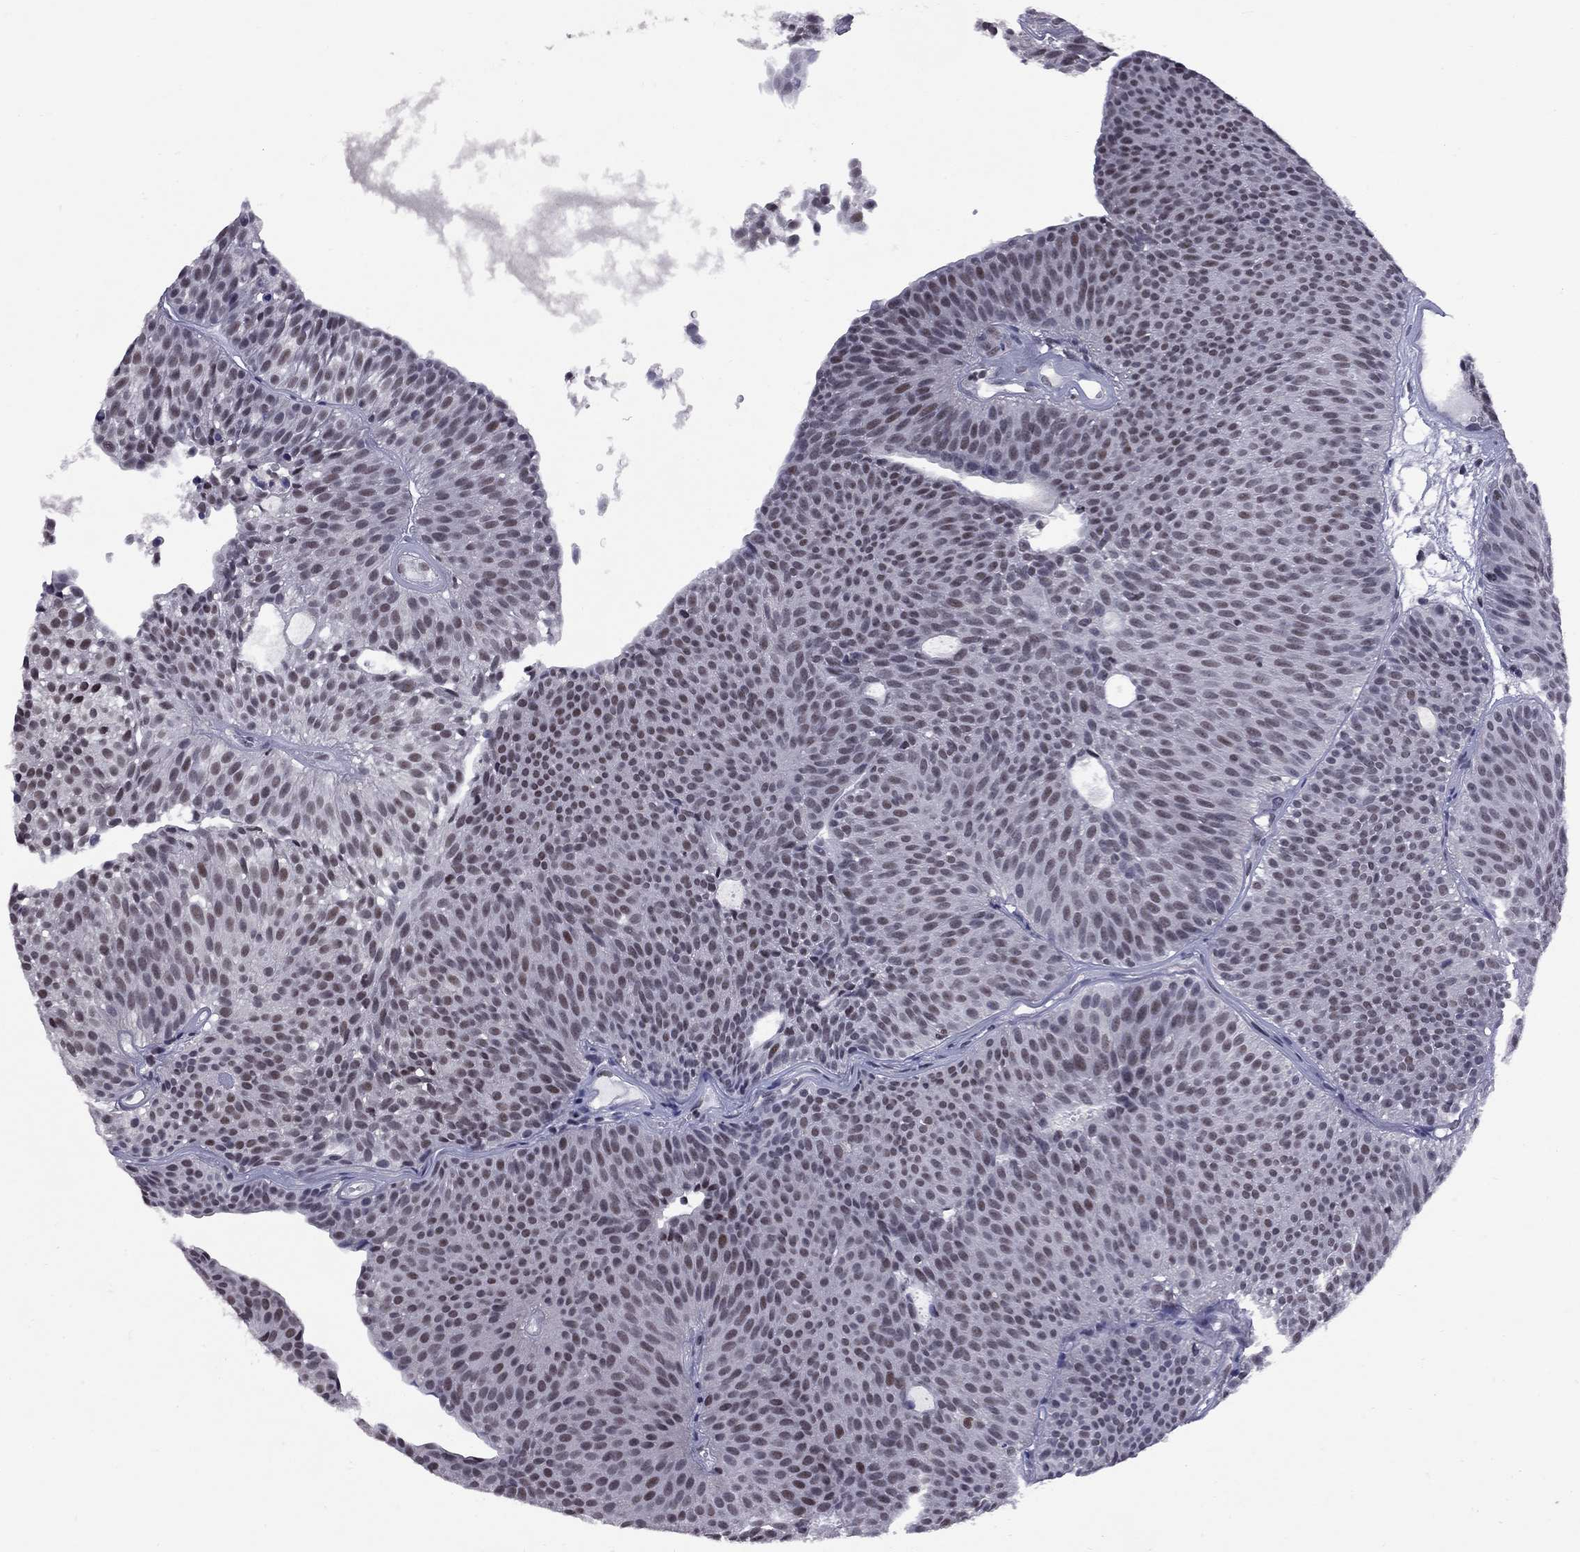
{"staining": {"intensity": "moderate", "quantity": "<25%", "location": "nuclear"}, "tissue": "urothelial cancer", "cell_type": "Tumor cells", "image_type": "cancer", "snomed": [{"axis": "morphology", "description": "Urothelial carcinoma, Low grade"}, {"axis": "topography", "description": "Urinary bladder"}], "caption": "Urothelial cancer stained with a protein marker demonstrates moderate staining in tumor cells.", "gene": "TAF9", "patient": {"sex": "male", "age": 63}}